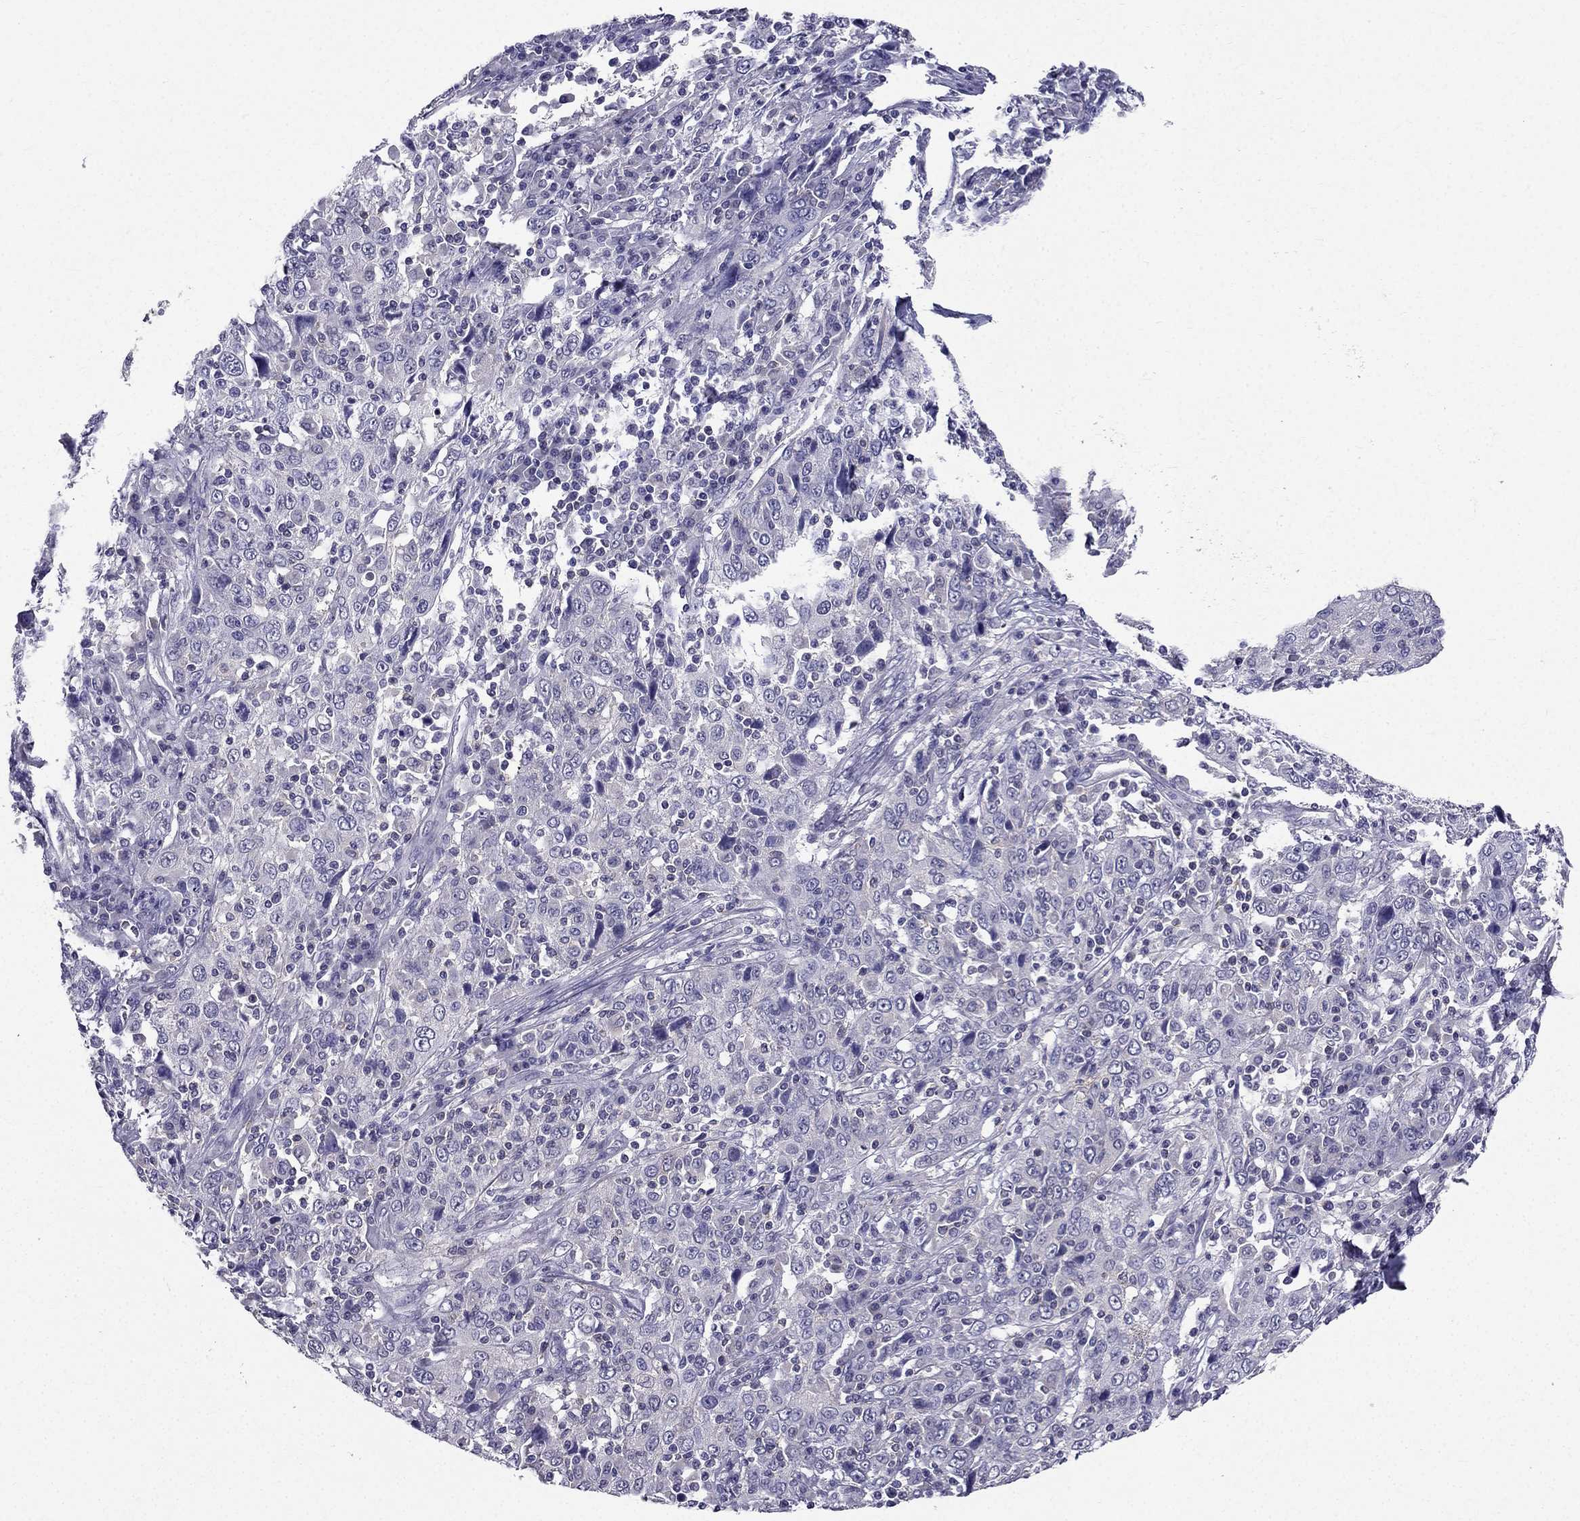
{"staining": {"intensity": "negative", "quantity": "none", "location": "none"}, "tissue": "cervical cancer", "cell_type": "Tumor cells", "image_type": "cancer", "snomed": [{"axis": "morphology", "description": "Squamous cell carcinoma, NOS"}, {"axis": "topography", "description": "Cervix"}], "caption": "Immunohistochemistry micrograph of neoplastic tissue: cervical cancer stained with DAB (3,3'-diaminobenzidine) demonstrates no significant protein positivity in tumor cells.", "gene": "AAK1", "patient": {"sex": "female", "age": 46}}